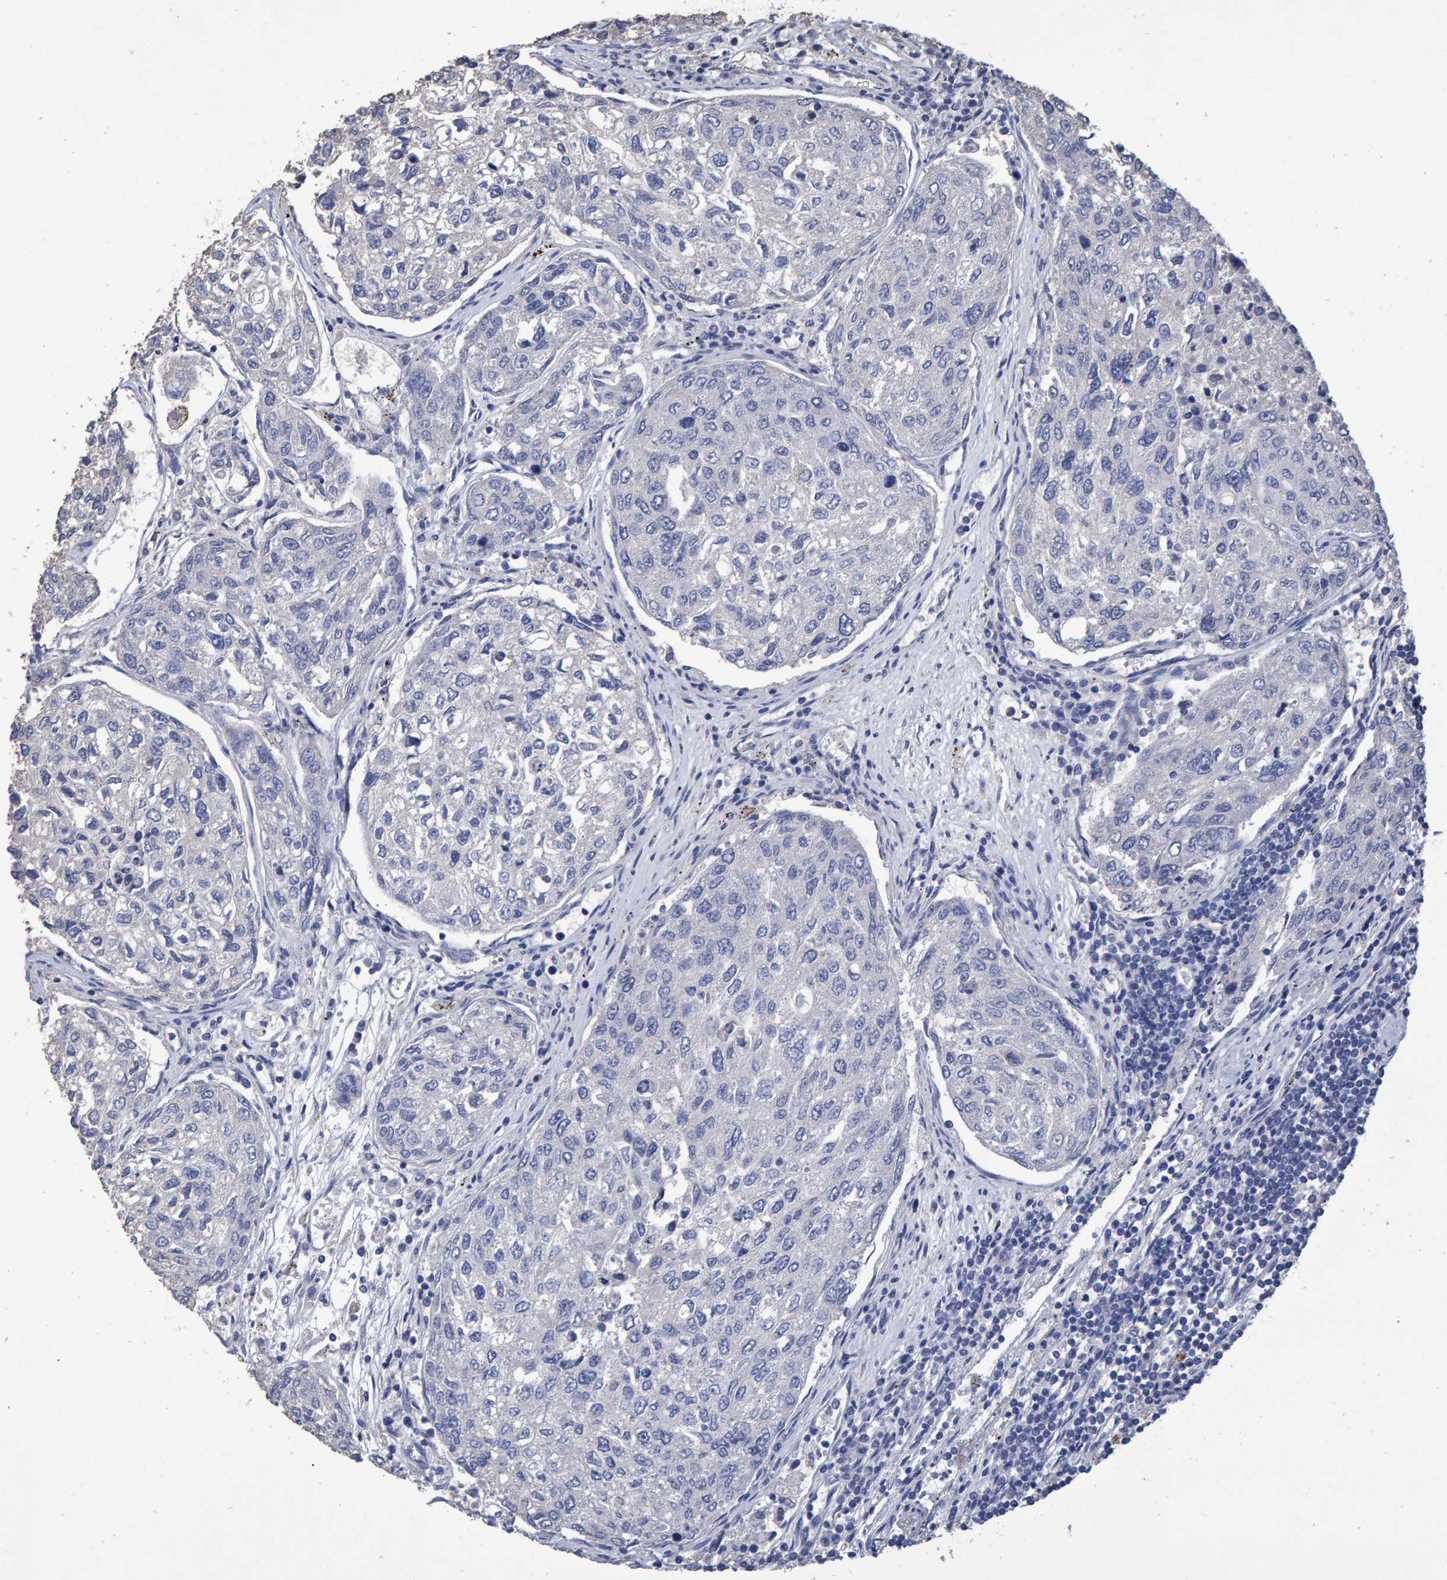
{"staining": {"intensity": "negative", "quantity": "none", "location": "none"}, "tissue": "urothelial cancer", "cell_type": "Tumor cells", "image_type": "cancer", "snomed": [{"axis": "morphology", "description": "Urothelial carcinoma, High grade"}, {"axis": "topography", "description": "Lymph node"}, {"axis": "topography", "description": "Urinary bladder"}], "caption": "Immunohistochemical staining of human urothelial cancer demonstrates no significant staining in tumor cells.", "gene": "HEMGN", "patient": {"sex": "male", "age": 51}}